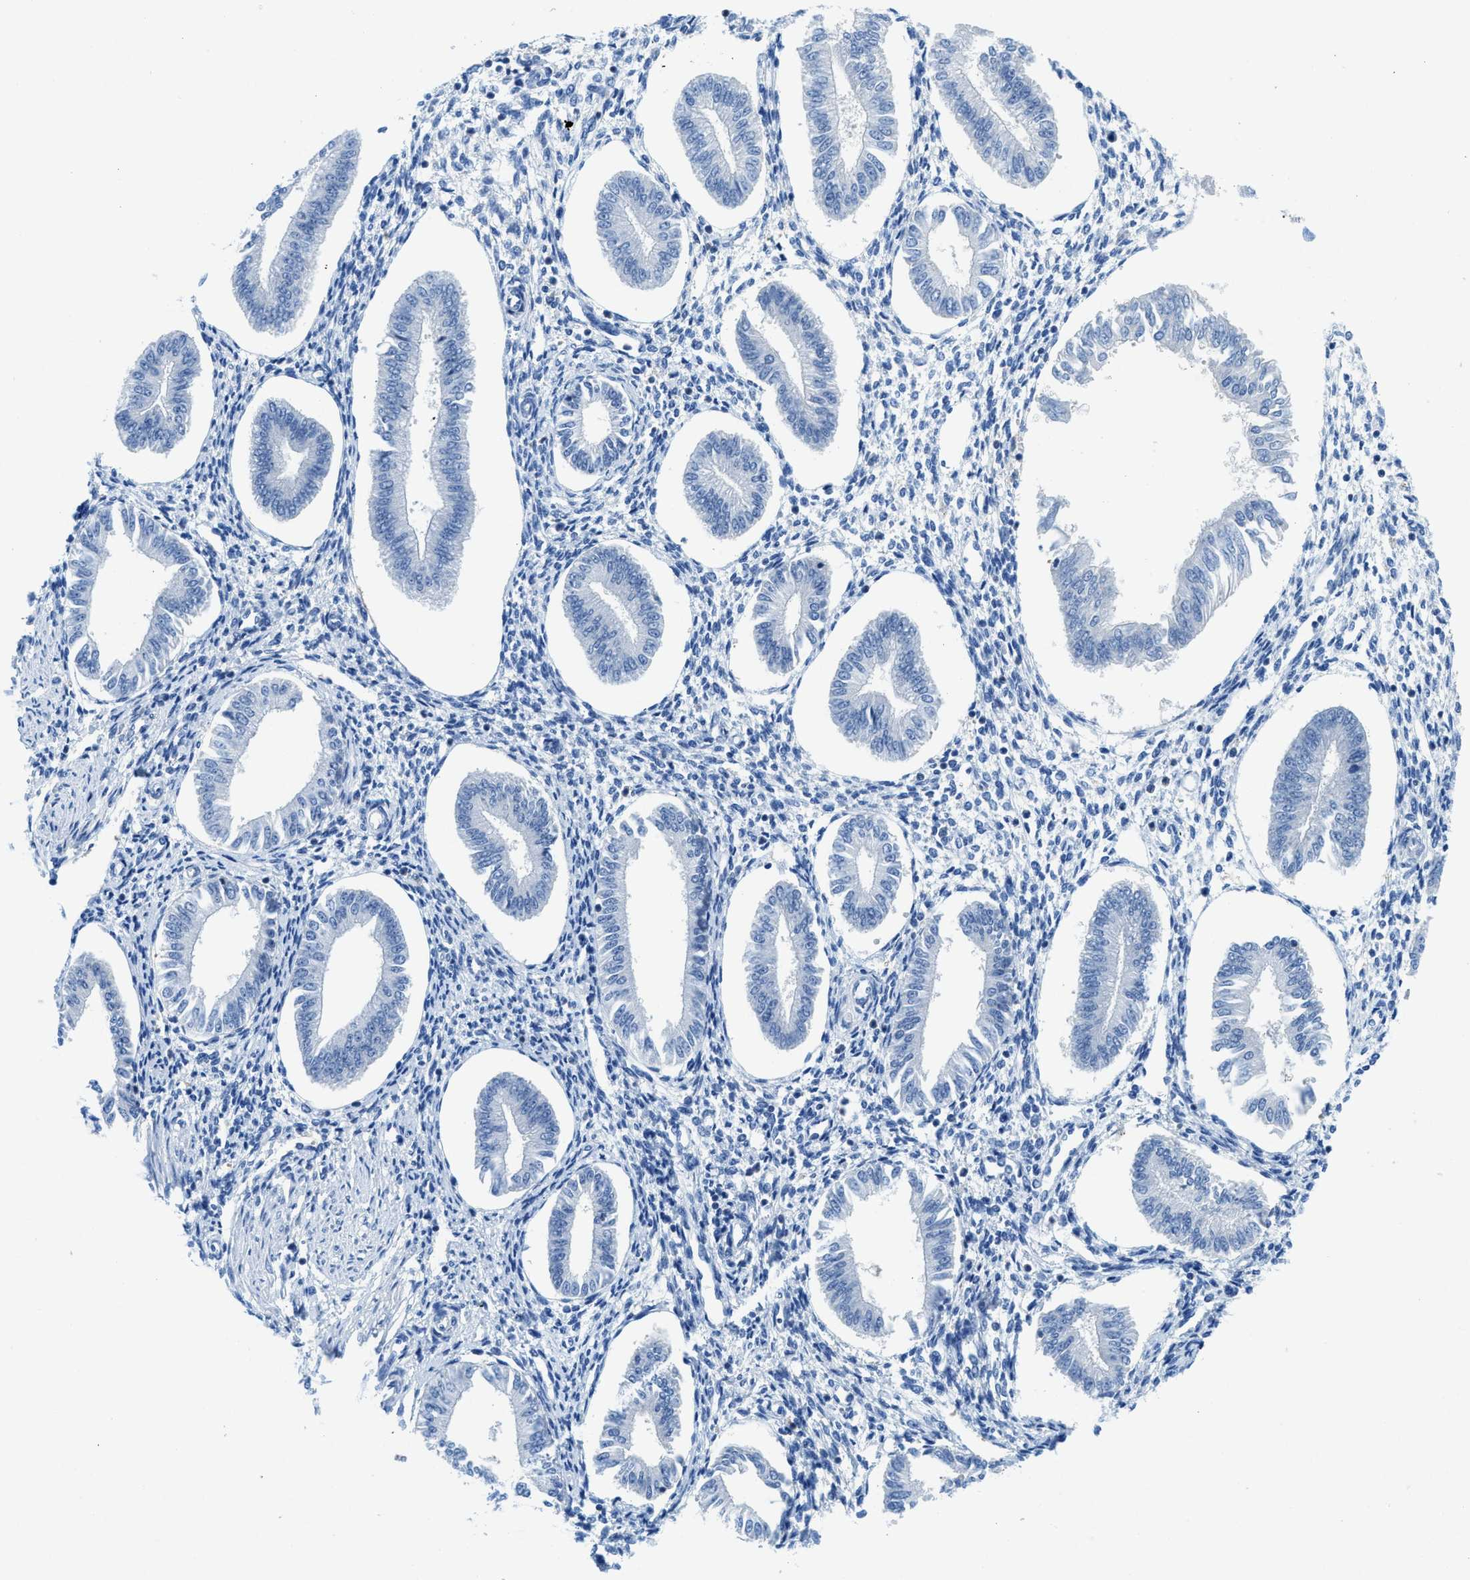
{"staining": {"intensity": "negative", "quantity": "none", "location": "none"}, "tissue": "endometrium", "cell_type": "Cells in endometrial stroma", "image_type": "normal", "snomed": [{"axis": "morphology", "description": "Normal tissue, NOS"}, {"axis": "topography", "description": "Endometrium"}], "caption": "Histopathology image shows no protein positivity in cells in endometrial stroma of normal endometrium. (DAB (3,3'-diaminobenzidine) immunohistochemistry visualized using brightfield microscopy, high magnification).", "gene": "FAM151A", "patient": {"sex": "female", "age": 50}}